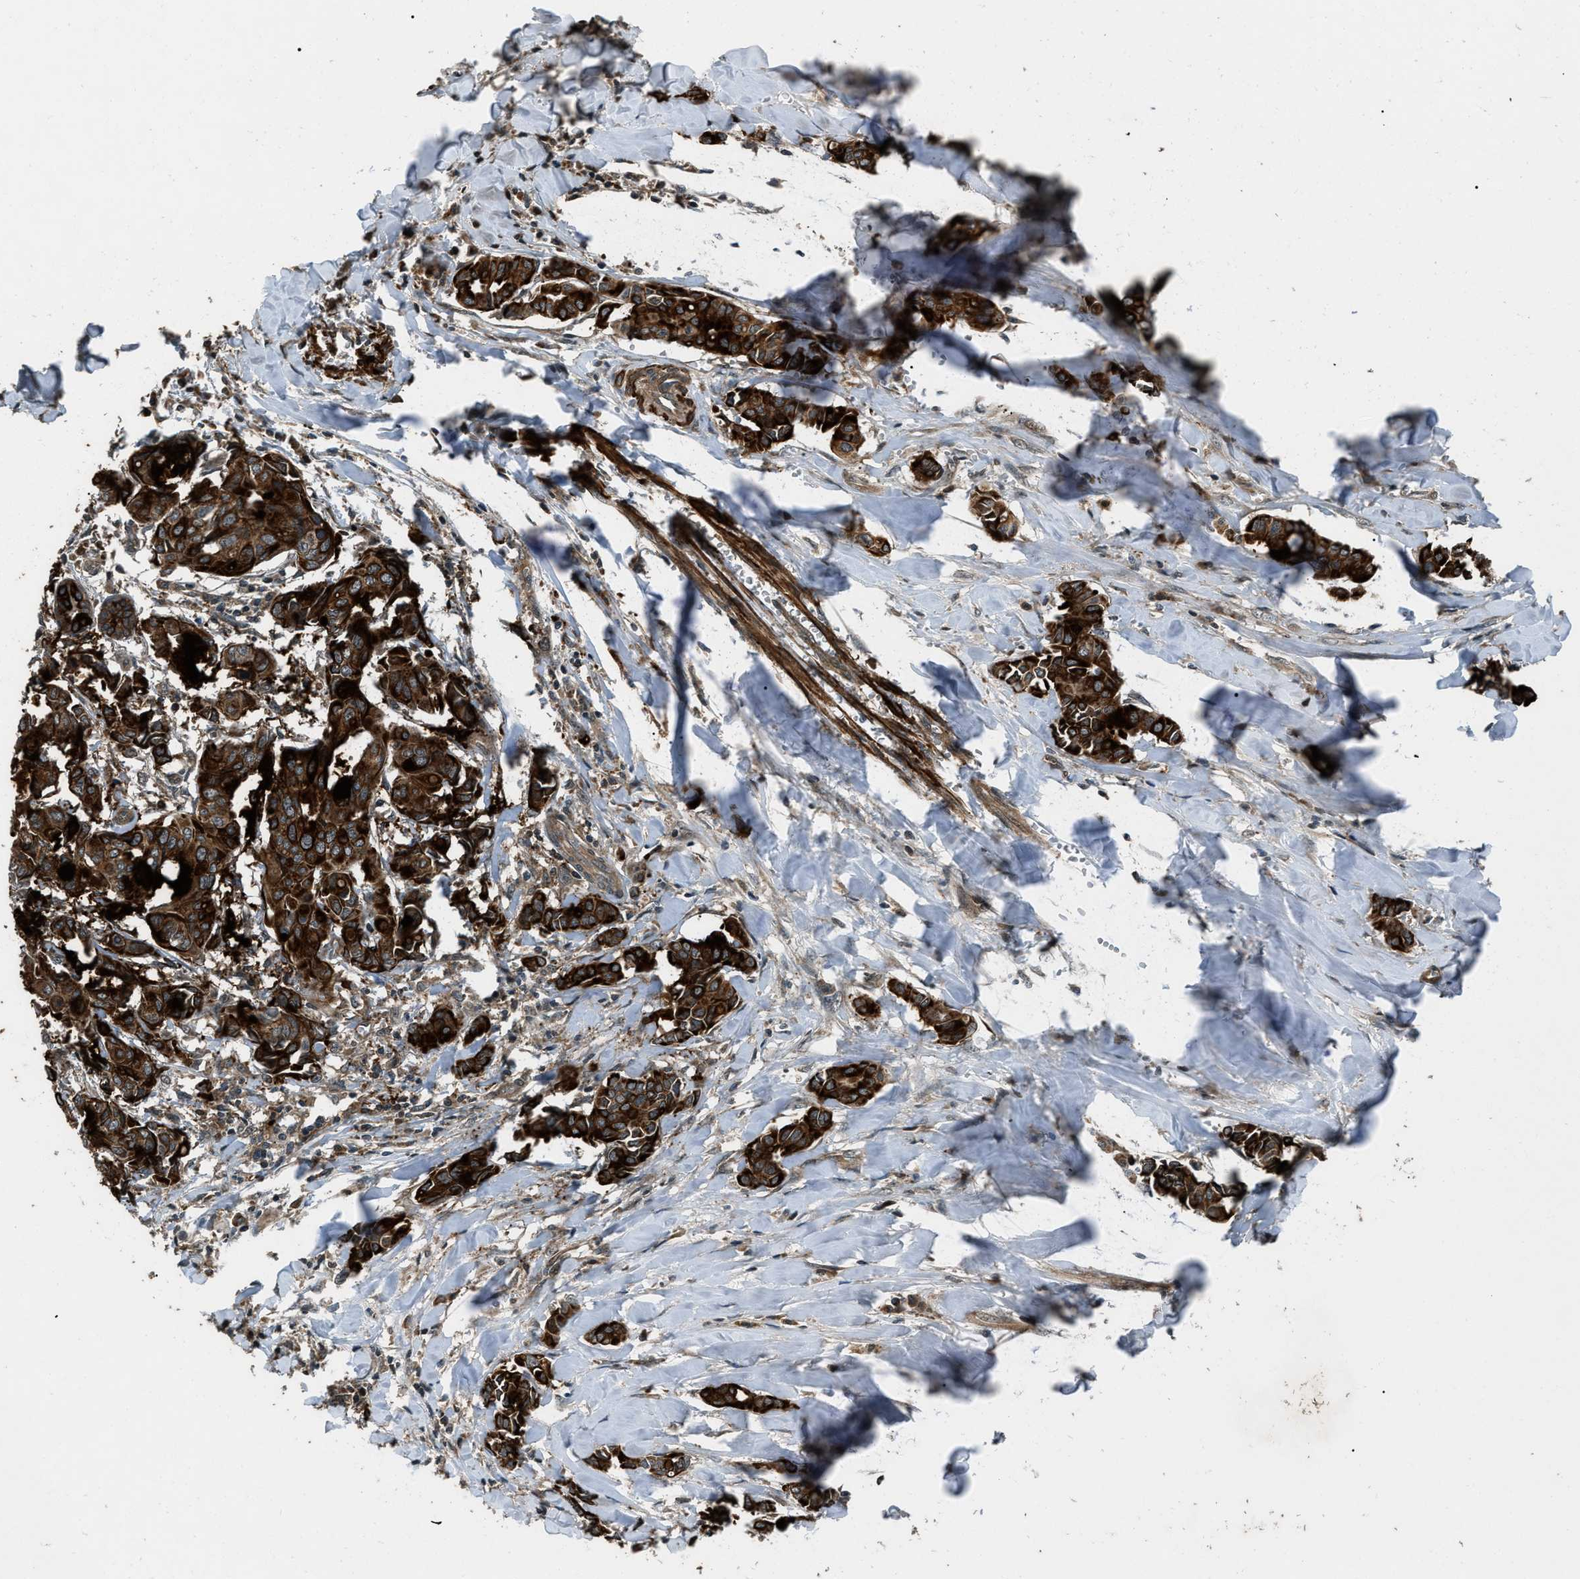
{"staining": {"intensity": "strong", "quantity": ">75%", "location": "cytoplasmic/membranous"}, "tissue": "head and neck cancer", "cell_type": "Tumor cells", "image_type": "cancer", "snomed": [{"axis": "morphology", "description": "Adenocarcinoma, NOS"}, {"axis": "topography", "description": "Salivary gland"}, {"axis": "topography", "description": "Head-Neck"}], "caption": "Approximately >75% of tumor cells in head and neck cancer (adenocarcinoma) display strong cytoplasmic/membranous protein positivity as visualized by brown immunohistochemical staining.", "gene": "IRAK4", "patient": {"sex": "female", "age": 59}}